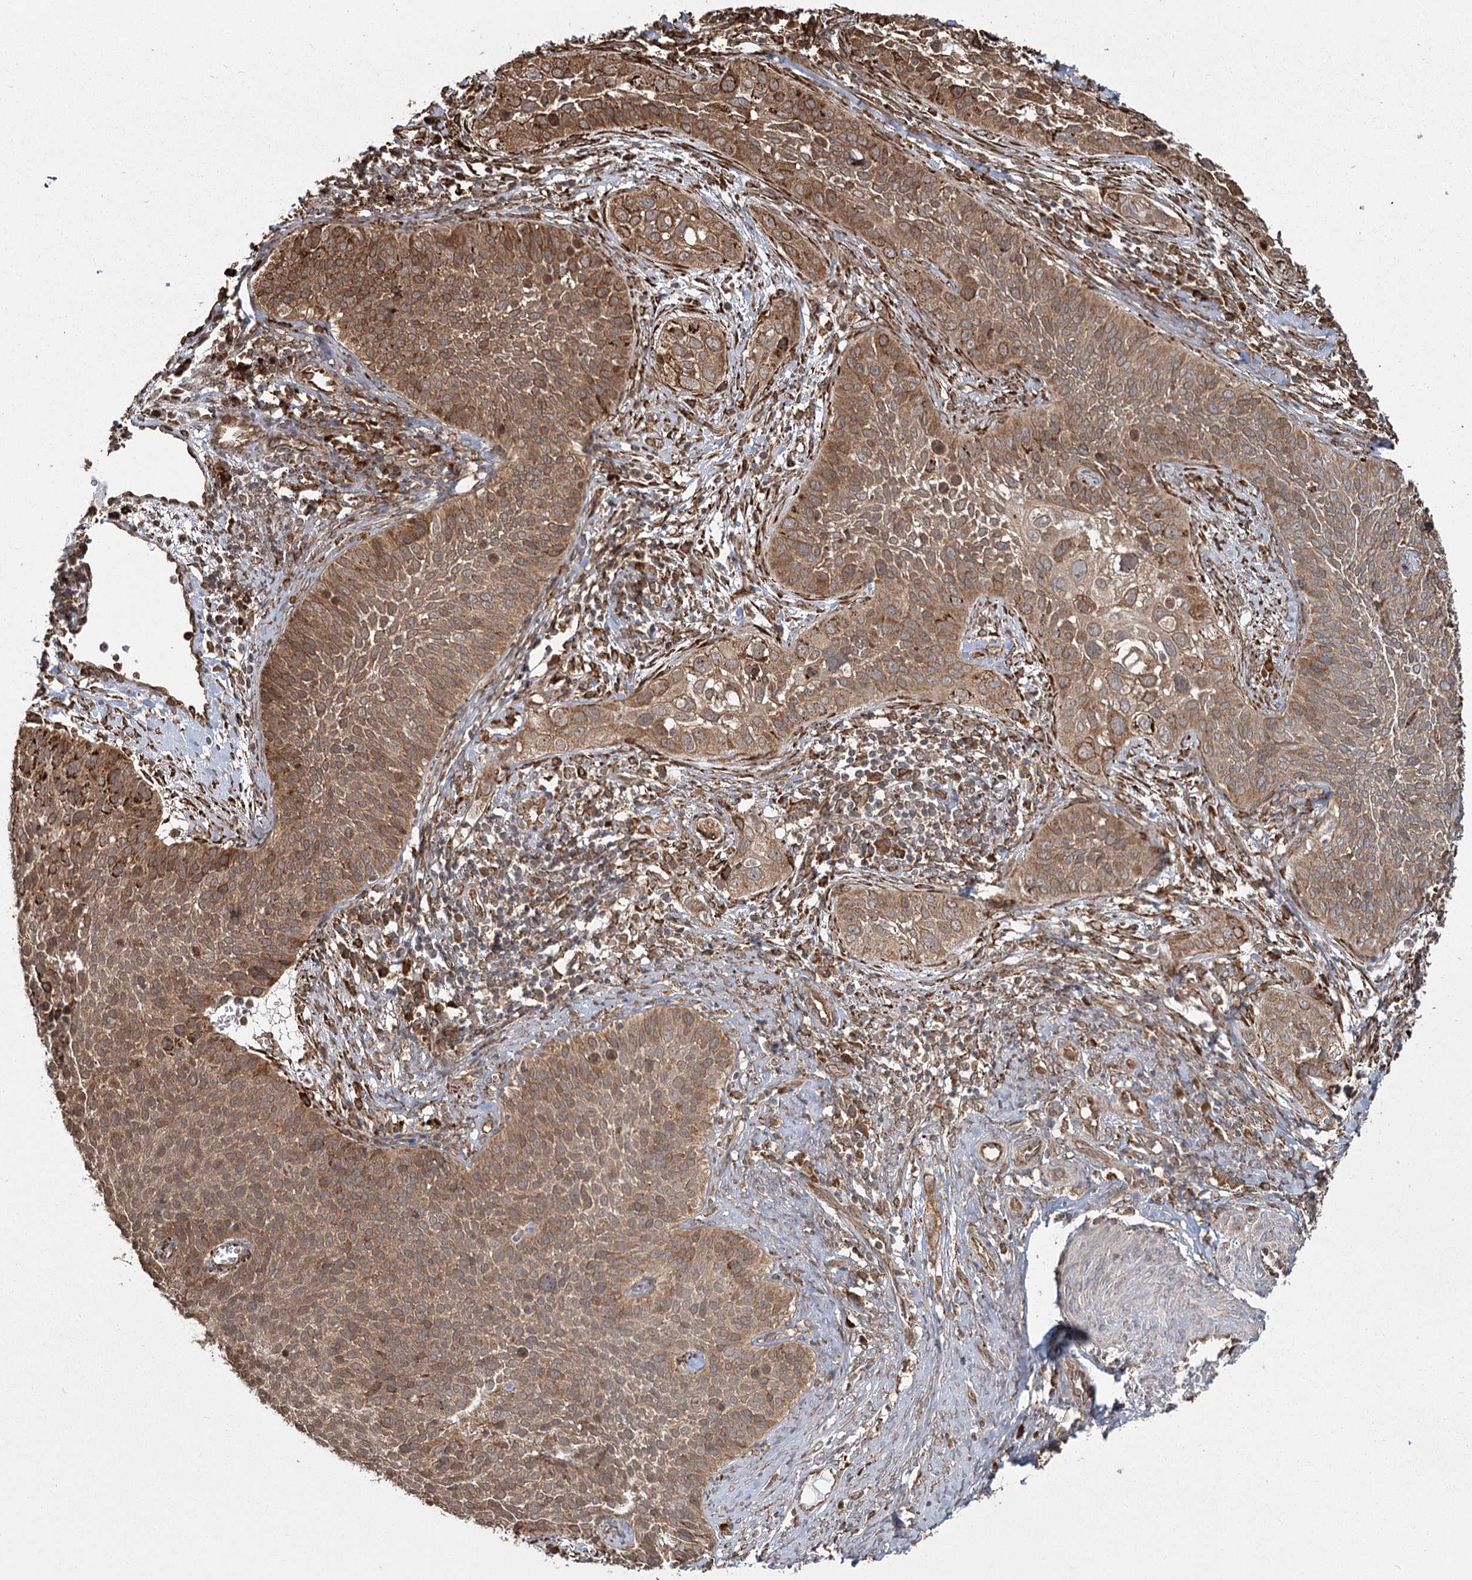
{"staining": {"intensity": "moderate", "quantity": ">75%", "location": "cytoplasmic/membranous"}, "tissue": "cervical cancer", "cell_type": "Tumor cells", "image_type": "cancer", "snomed": [{"axis": "morphology", "description": "Squamous cell carcinoma, NOS"}, {"axis": "topography", "description": "Cervix"}], "caption": "IHC (DAB) staining of human cervical cancer demonstrates moderate cytoplasmic/membranous protein positivity in about >75% of tumor cells.", "gene": "FAM13A", "patient": {"sex": "female", "age": 34}}